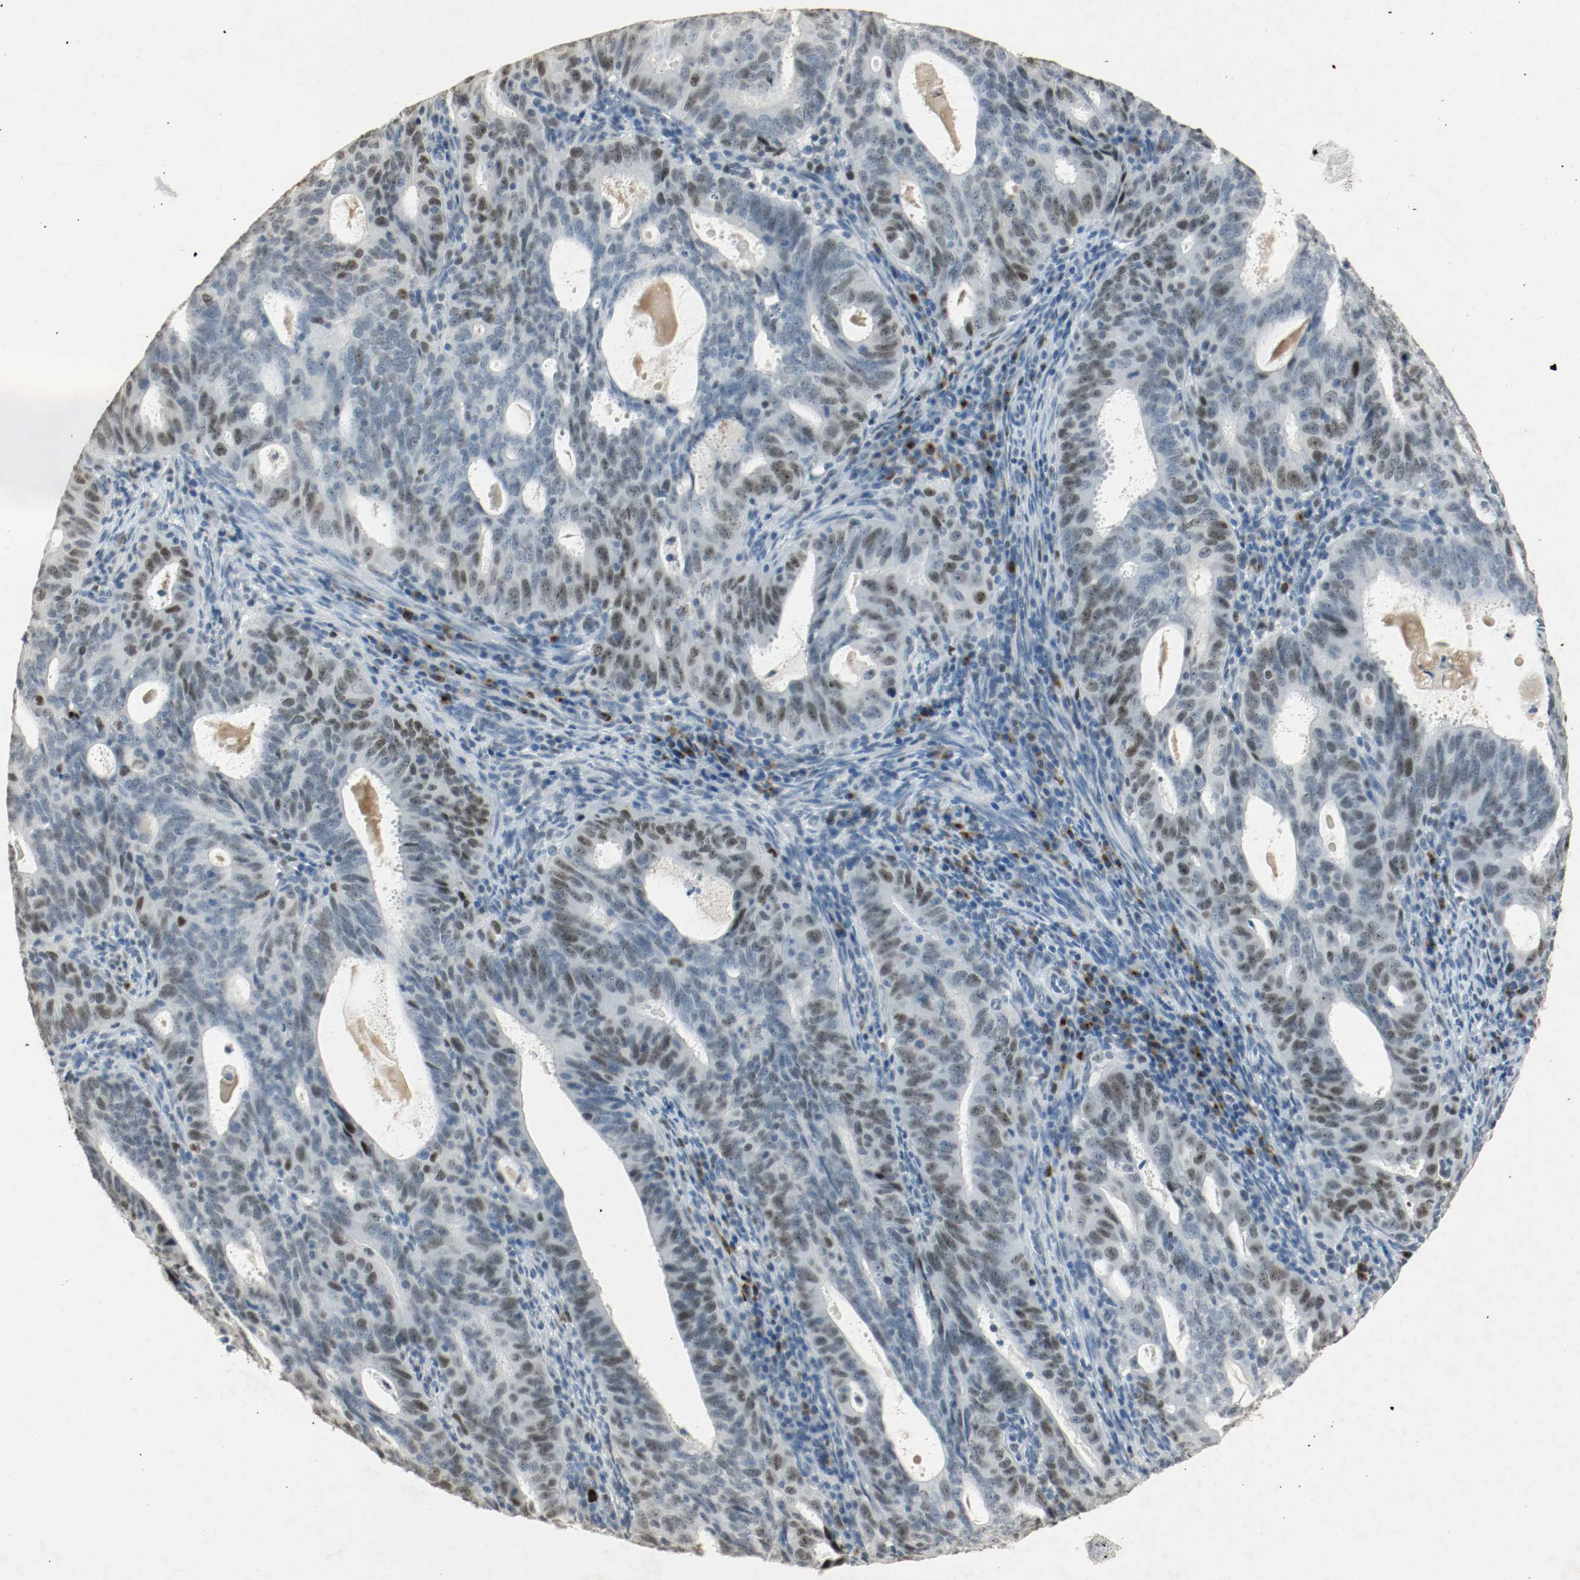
{"staining": {"intensity": "strong", "quantity": ">75%", "location": "nuclear"}, "tissue": "cervical cancer", "cell_type": "Tumor cells", "image_type": "cancer", "snomed": [{"axis": "morphology", "description": "Adenocarcinoma, NOS"}, {"axis": "topography", "description": "Cervix"}], "caption": "Immunohistochemistry (IHC) image of neoplastic tissue: cervical cancer stained using IHC shows high levels of strong protein expression localized specifically in the nuclear of tumor cells, appearing as a nuclear brown color.", "gene": "DNMT1", "patient": {"sex": "female", "age": 44}}